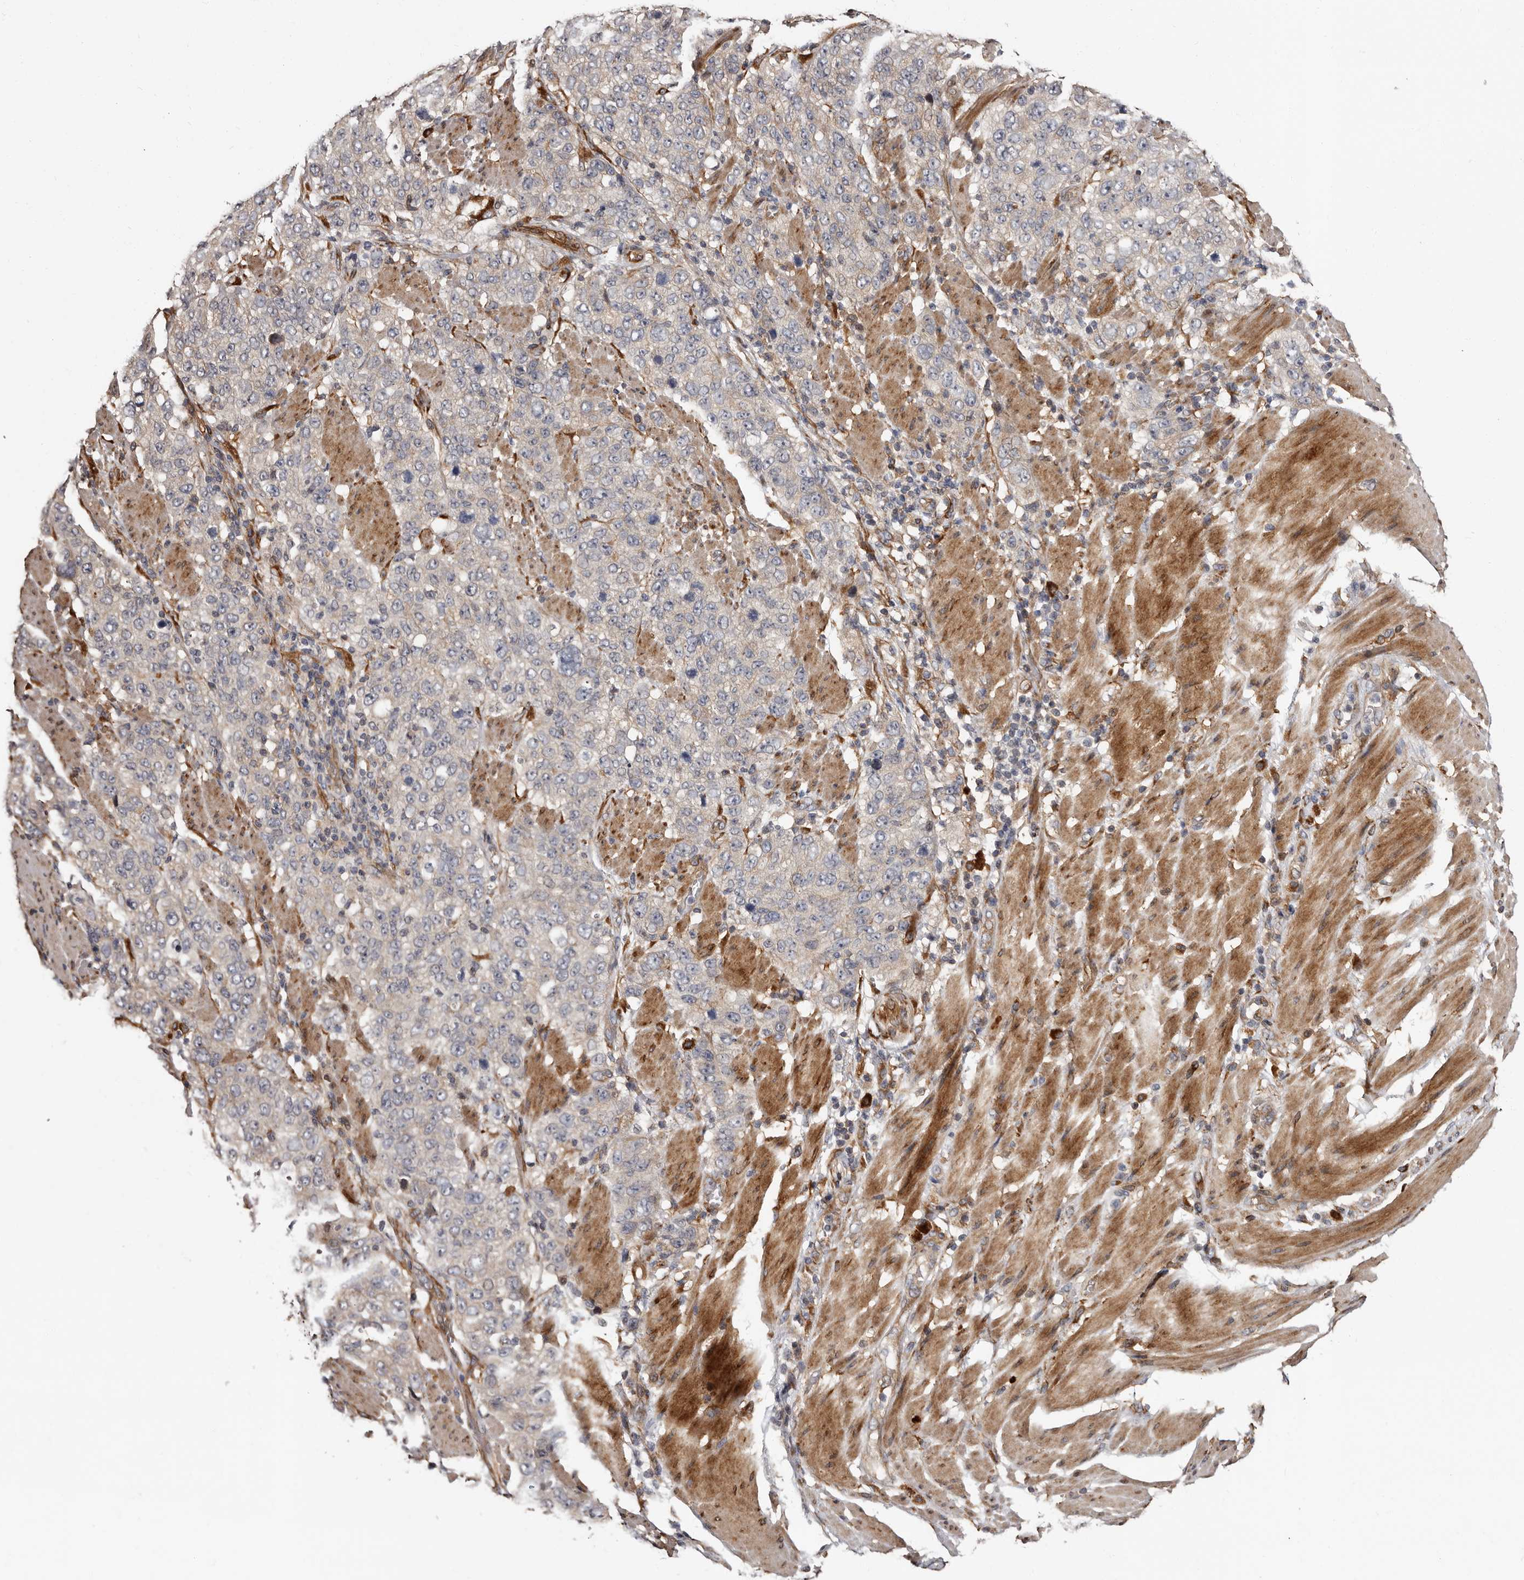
{"staining": {"intensity": "negative", "quantity": "none", "location": "none"}, "tissue": "stomach cancer", "cell_type": "Tumor cells", "image_type": "cancer", "snomed": [{"axis": "morphology", "description": "Adenocarcinoma, NOS"}, {"axis": "topography", "description": "Stomach"}], "caption": "IHC histopathology image of neoplastic tissue: stomach adenocarcinoma stained with DAB exhibits no significant protein staining in tumor cells. Brightfield microscopy of immunohistochemistry (IHC) stained with DAB (brown) and hematoxylin (blue), captured at high magnification.", "gene": "TBC1D22B", "patient": {"sex": "male", "age": 48}}